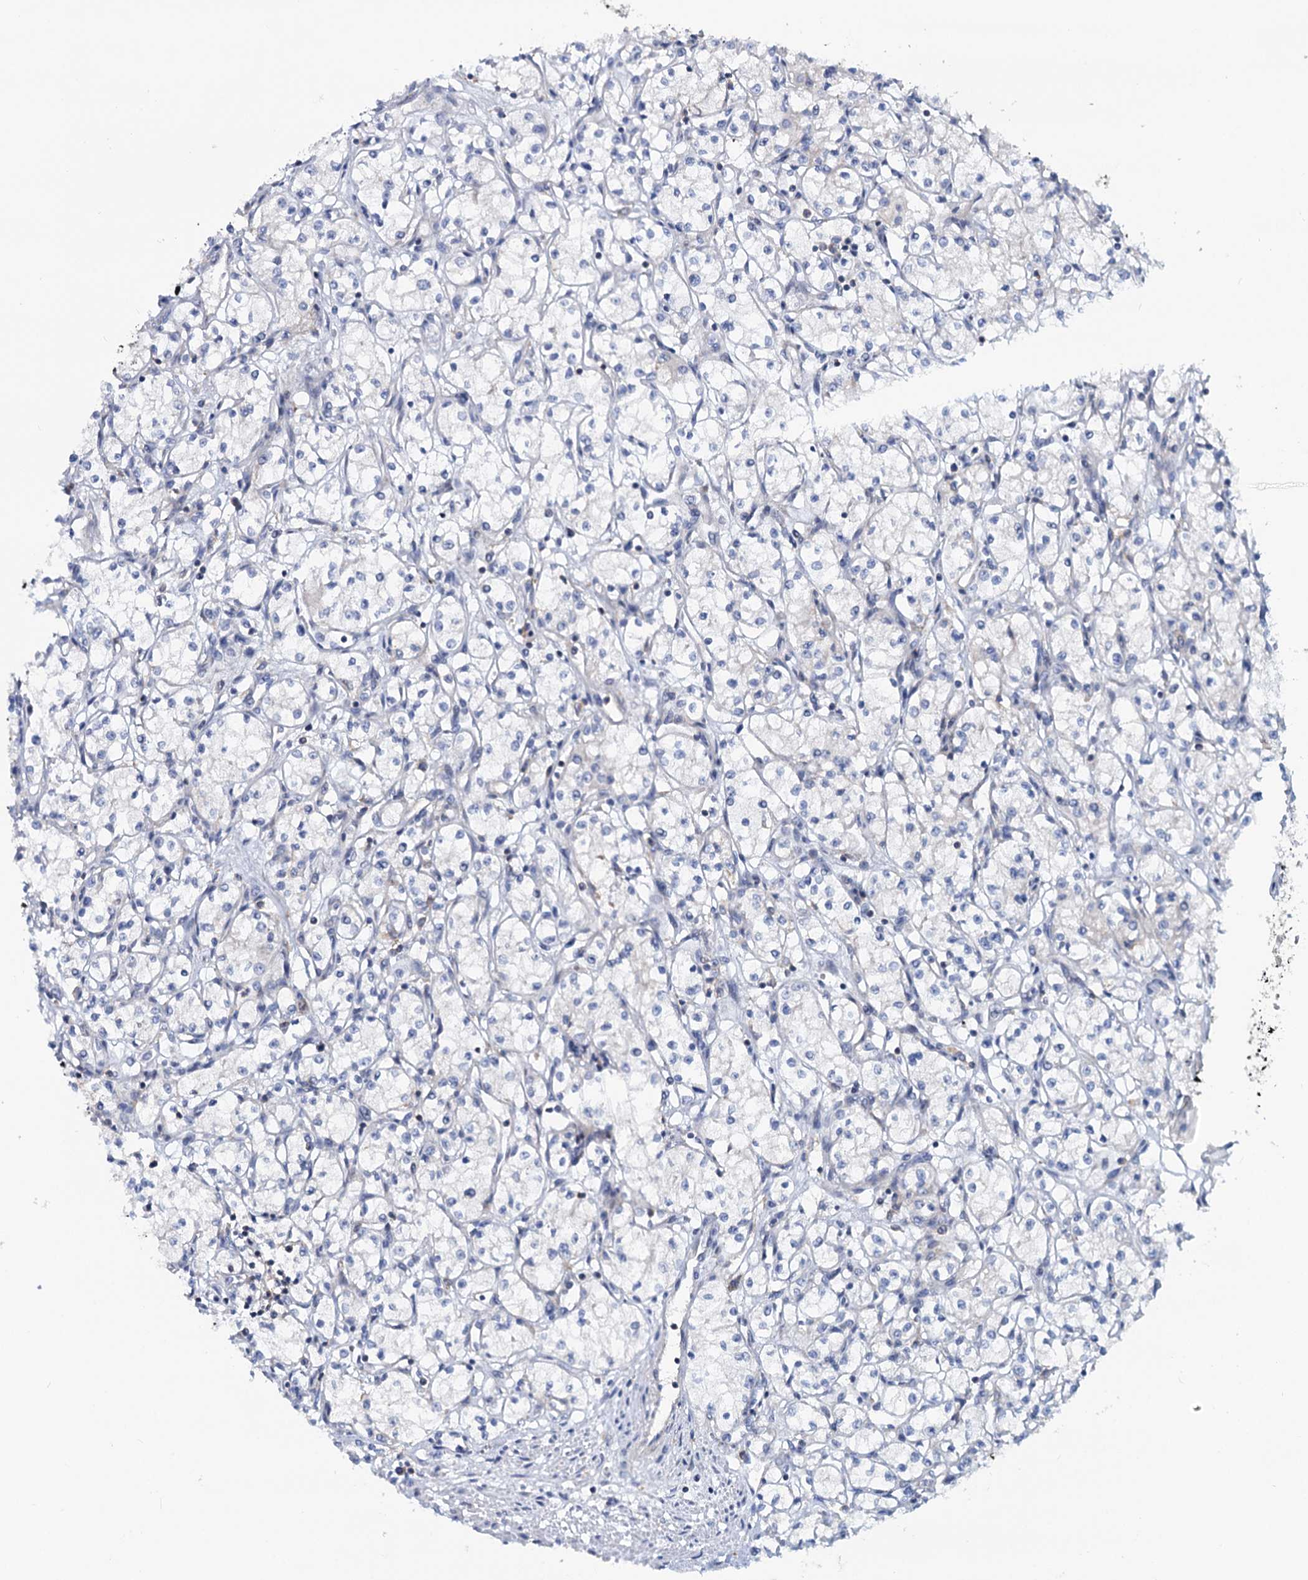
{"staining": {"intensity": "negative", "quantity": "none", "location": "none"}, "tissue": "renal cancer", "cell_type": "Tumor cells", "image_type": "cancer", "snomed": [{"axis": "morphology", "description": "Adenocarcinoma, NOS"}, {"axis": "topography", "description": "Kidney"}], "caption": "High power microscopy micrograph of an IHC histopathology image of renal adenocarcinoma, revealing no significant staining in tumor cells. (Stains: DAB (3,3'-diaminobenzidine) immunohistochemistry (IHC) with hematoxylin counter stain, Microscopy: brightfield microscopy at high magnification).", "gene": "LRCH4", "patient": {"sex": "male", "age": 59}}